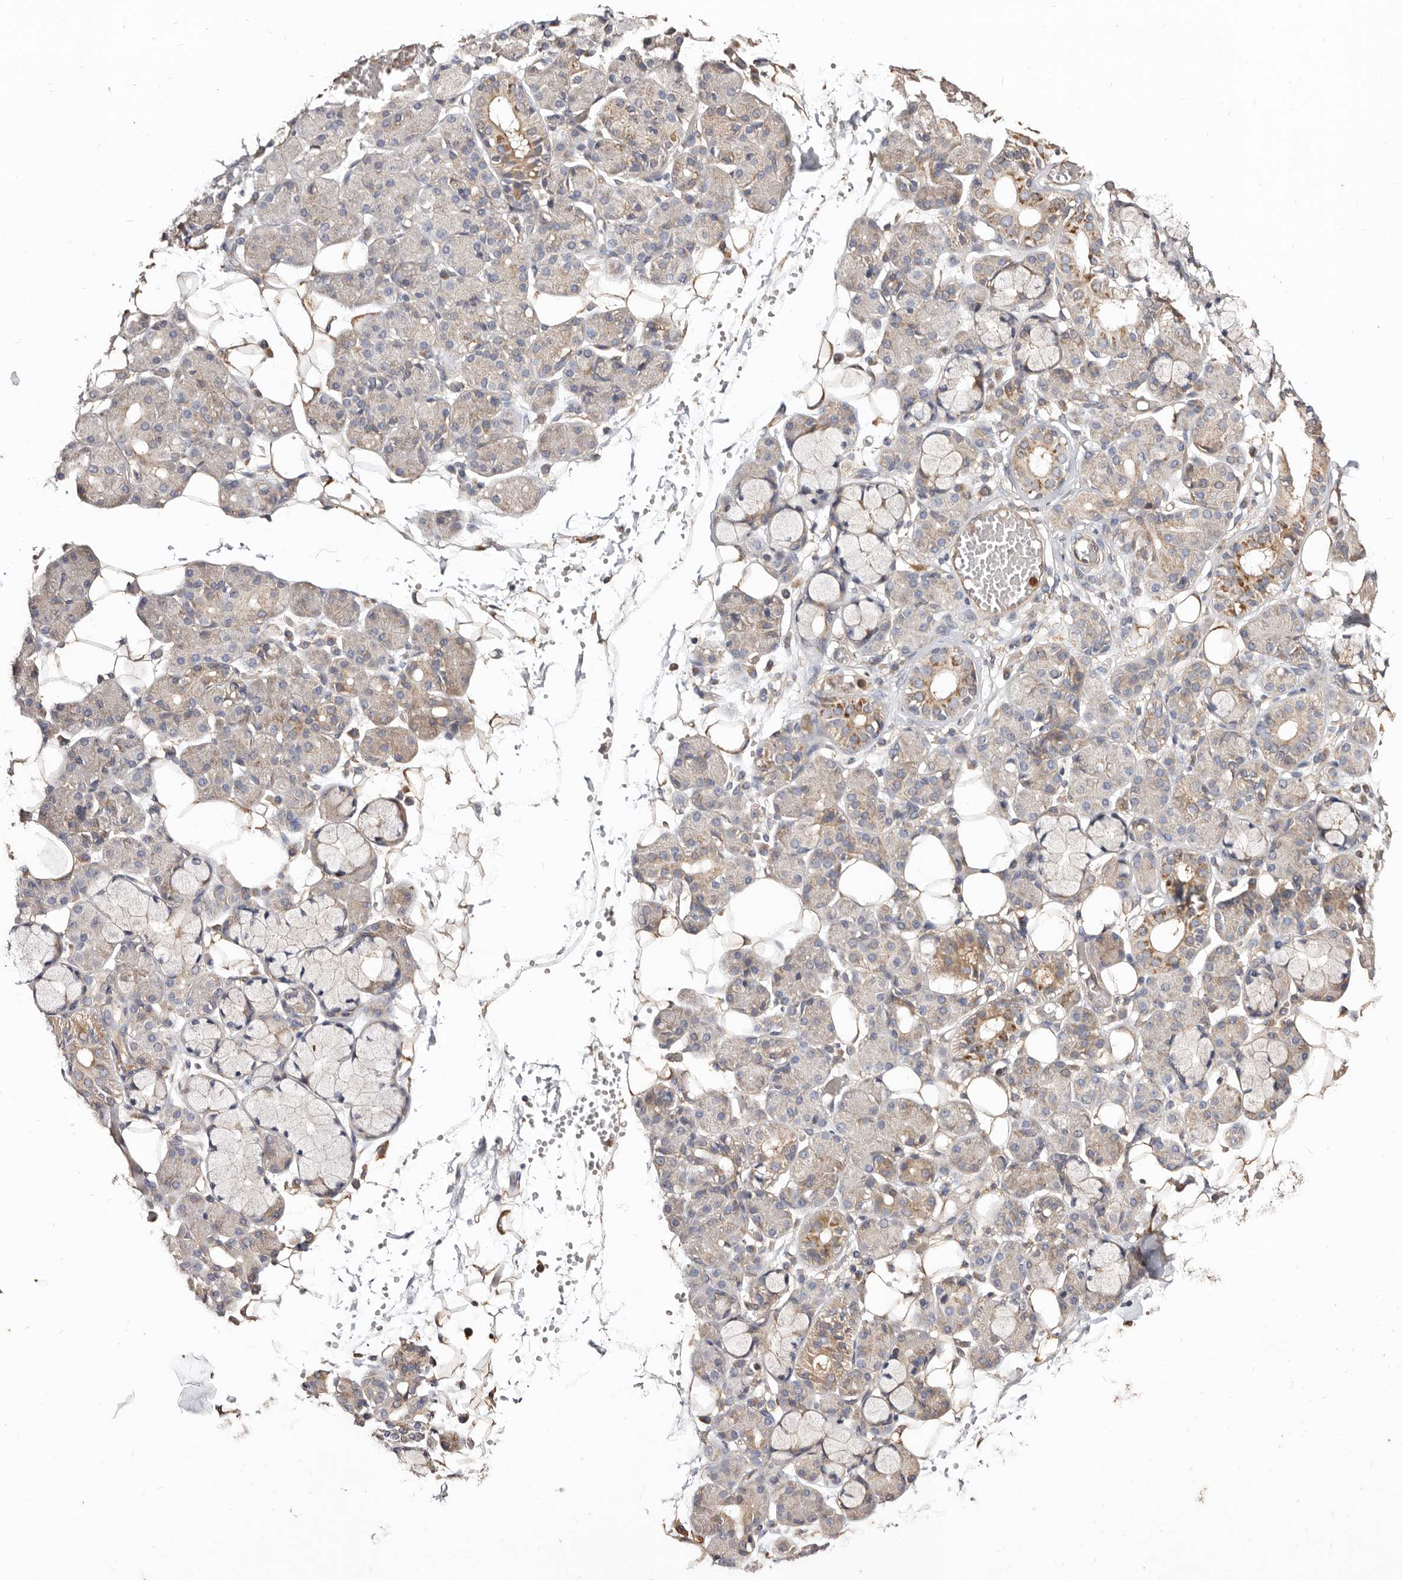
{"staining": {"intensity": "moderate", "quantity": "<25%", "location": "cytoplasmic/membranous"}, "tissue": "salivary gland", "cell_type": "Glandular cells", "image_type": "normal", "snomed": [{"axis": "morphology", "description": "Normal tissue, NOS"}, {"axis": "topography", "description": "Salivary gland"}], "caption": "Protein analysis of normal salivary gland displays moderate cytoplasmic/membranous expression in about <25% of glandular cells.", "gene": "LRRC25", "patient": {"sex": "male", "age": 63}}